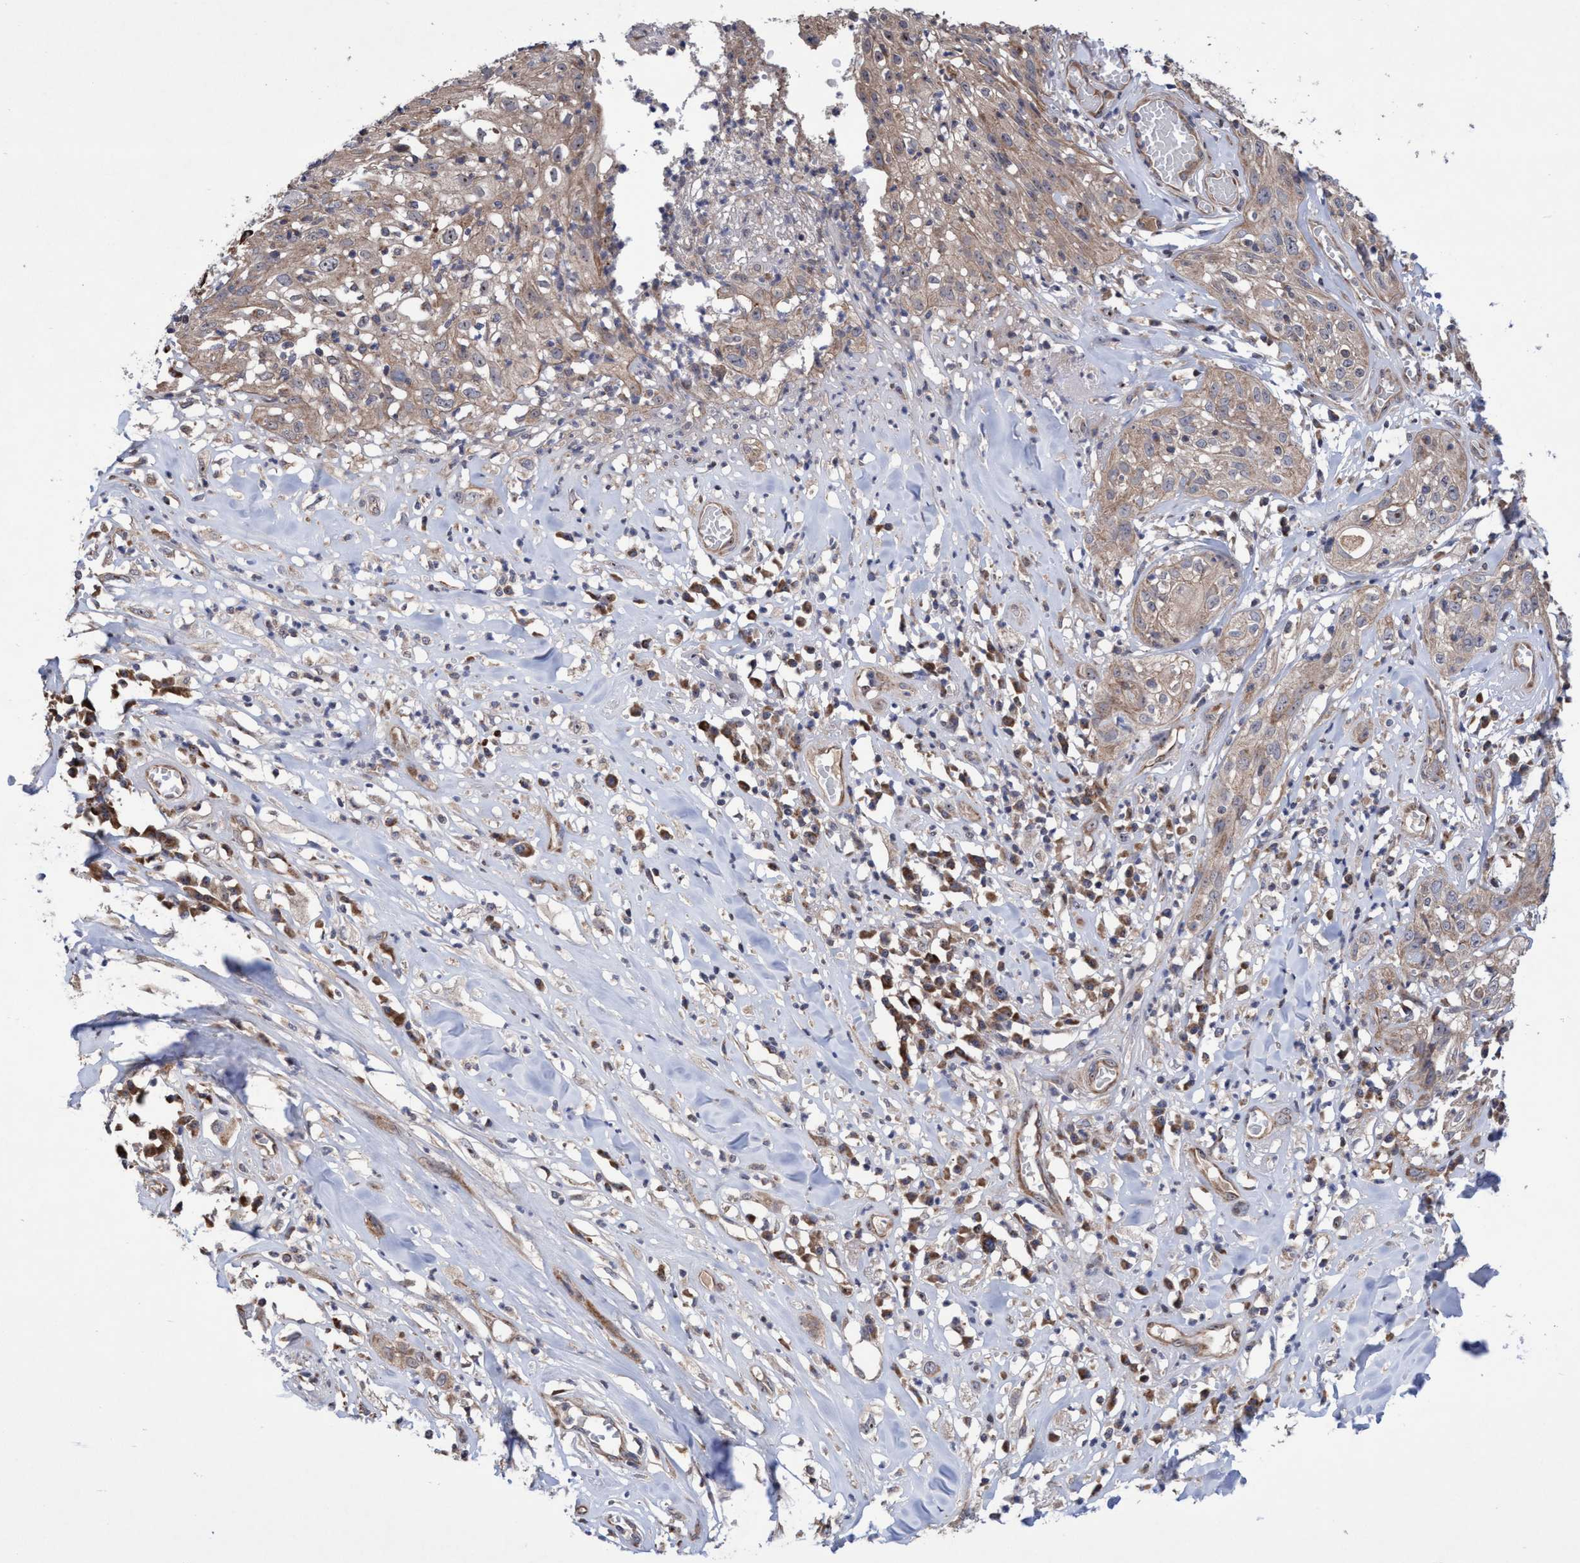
{"staining": {"intensity": "moderate", "quantity": ">75%", "location": "cytoplasmic/membranous,nuclear"}, "tissue": "skin cancer", "cell_type": "Tumor cells", "image_type": "cancer", "snomed": [{"axis": "morphology", "description": "Squamous cell carcinoma, NOS"}, {"axis": "topography", "description": "Skin"}], "caption": "Immunohistochemical staining of skin squamous cell carcinoma displays medium levels of moderate cytoplasmic/membranous and nuclear staining in approximately >75% of tumor cells.", "gene": "P2RY14", "patient": {"sex": "male", "age": 65}}